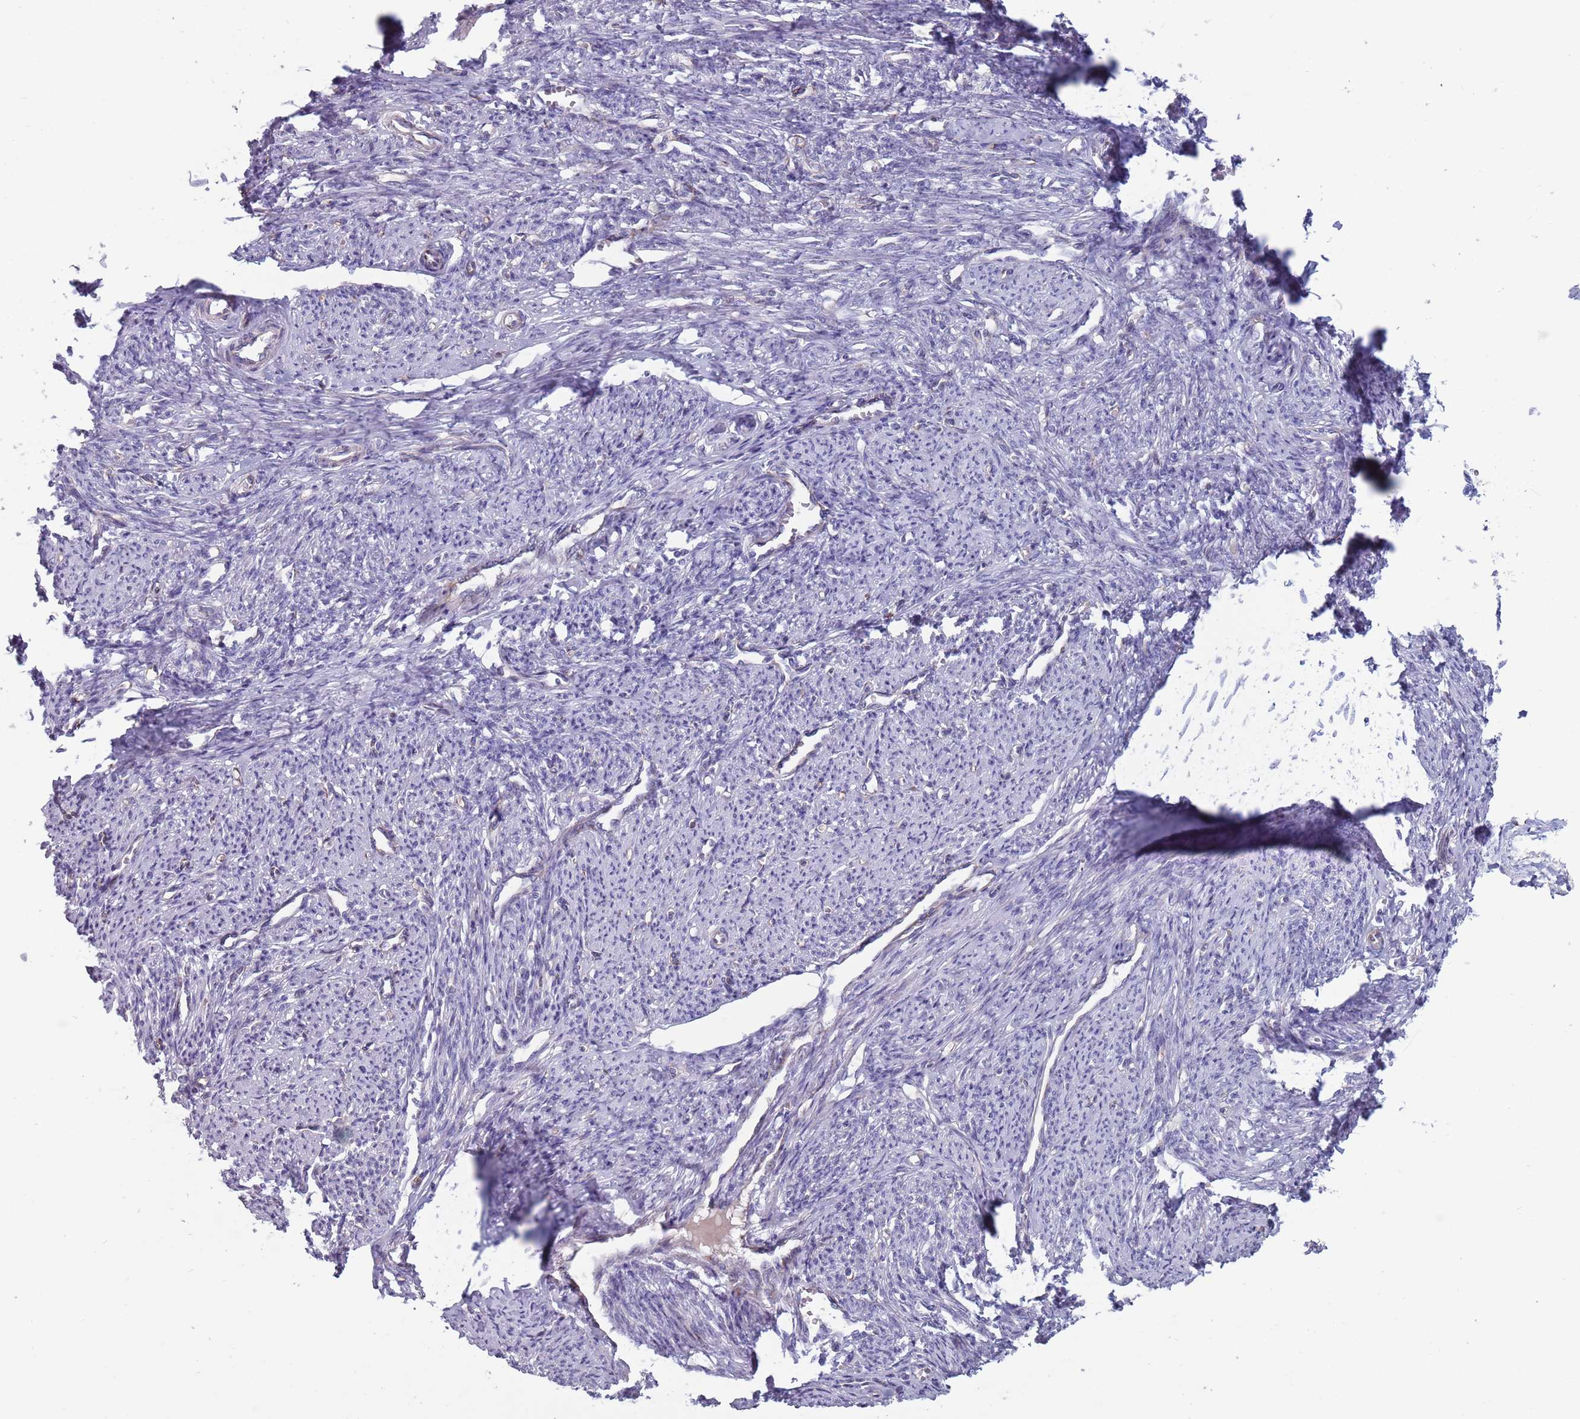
{"staining": {"intensity": "negative", "quantity": "none", "location": "none"}, "tissue": "smooth muscle", "cell_type": "Smooth muscle cells", "image_type": "normal", "snomed": [{"axis": "morphology", "description": "Normal tissue, NOS"}, {"axis": "topography", "description": "Smooth muscle"}, {"axis": "topography", "description": "Uterus"}], "caption": "Immunohistochemical staining of unremarkable human smooth muscle reveals no significant expression in smooth muscle cells. (DAB IHC visualized using brightfield microscopy, high magnification).", "gene": "TYW1B", "patient": {"sex": "female", "age": 59}}